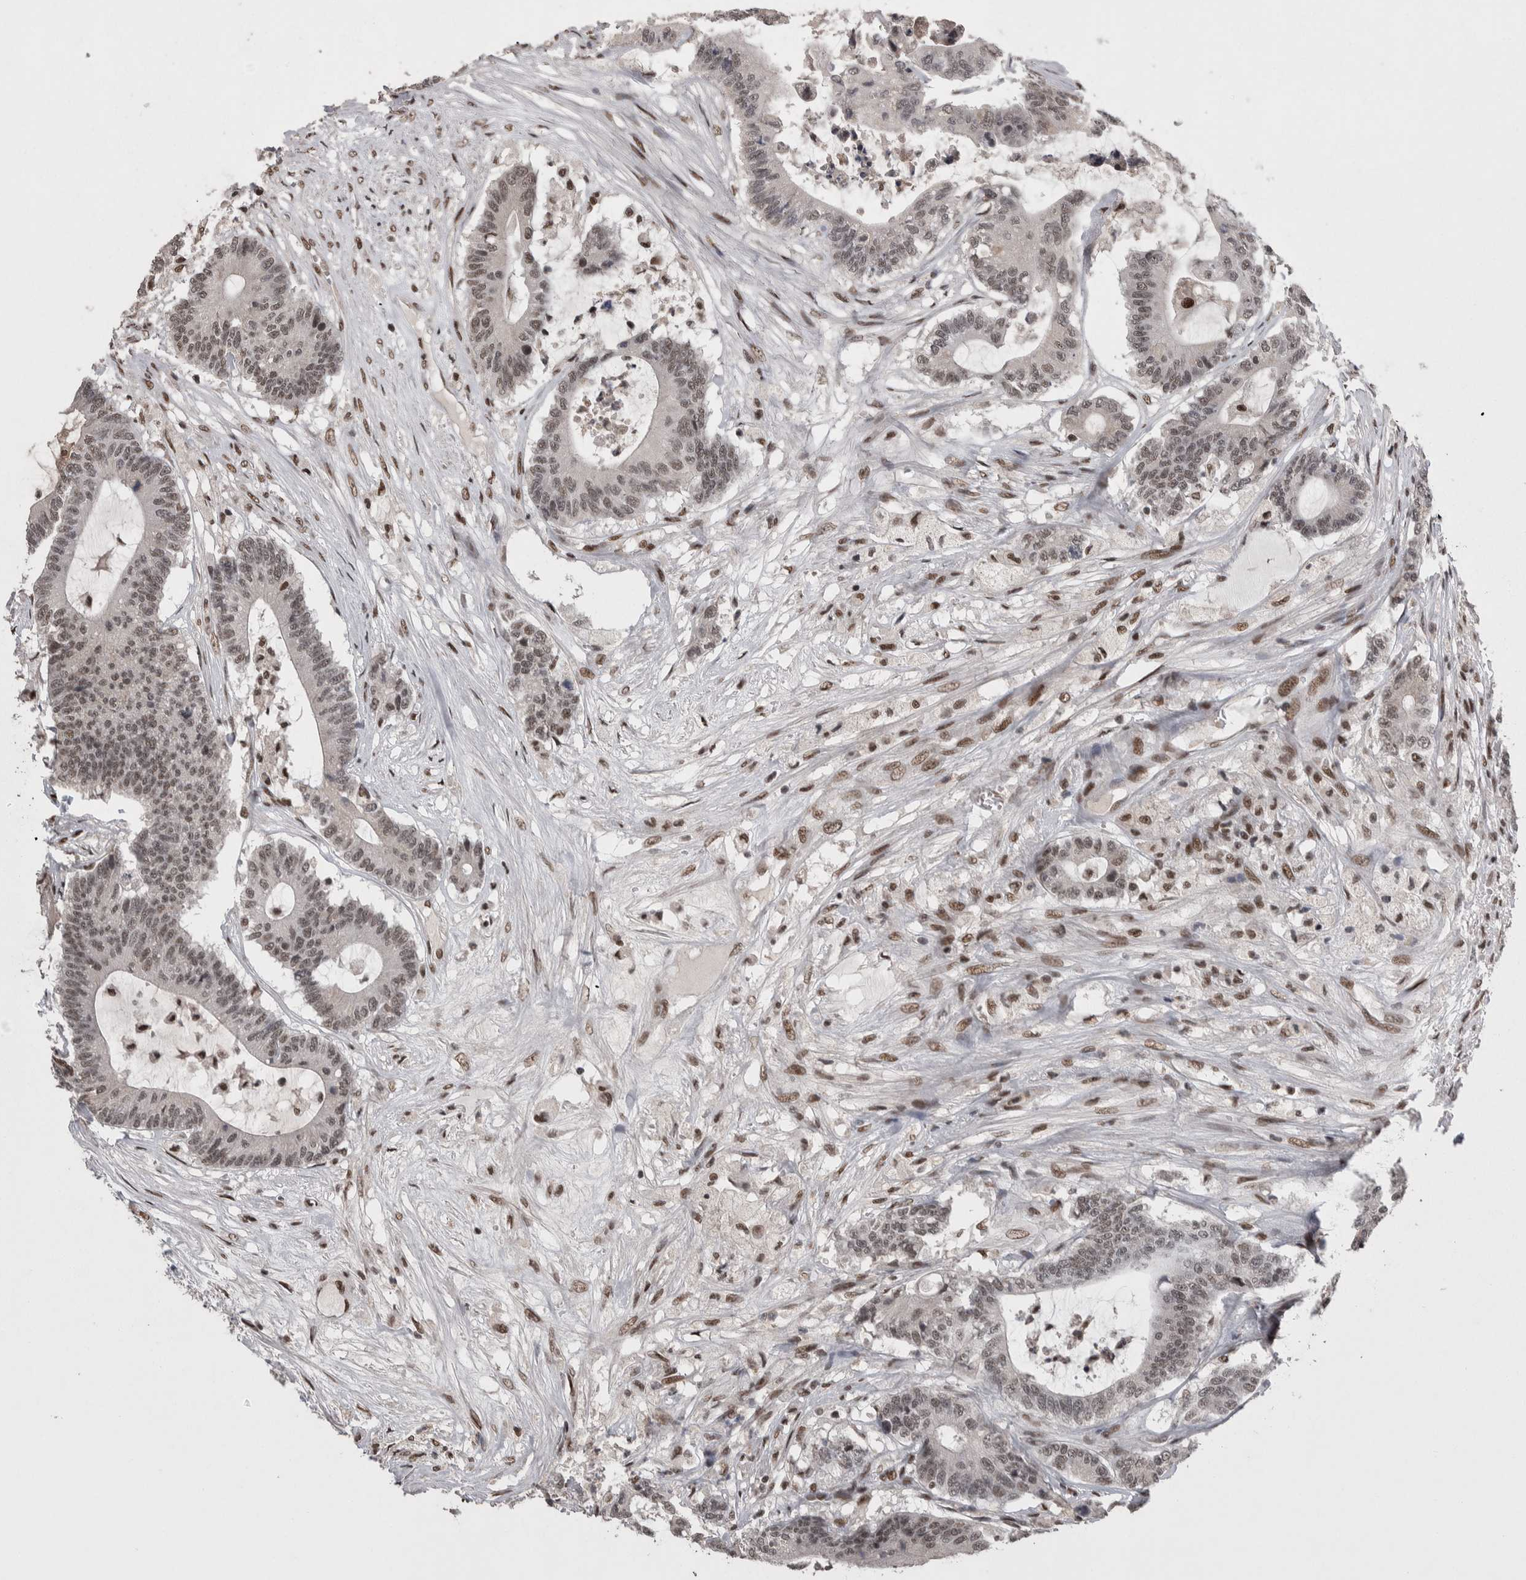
{"staining": {"intensity": "weak", "quantity": ">75%", "location": "nuclear"}, "tissue": "colorectal cancer", "cell_type": "Tumor cells", "image_type": "cancer", "snomed": [{"axis": "morphology", "description": "Adenocarcinoma, NOS"}, {"axis": "topography", "description": "Colon"}], "caption": "Immunohistochemistry (IHC) (DAB (3,3'-diaminobenzidine)) staining of colorectal adenocarcinoma demonstrates weak nuclear protein positivity in approximately >75% of tumor cells. Ihc stains the protein in brown and the nuclei are stained blue.", "gene": "DMTF1", "patient": {"sex": "female", "age": 84}}